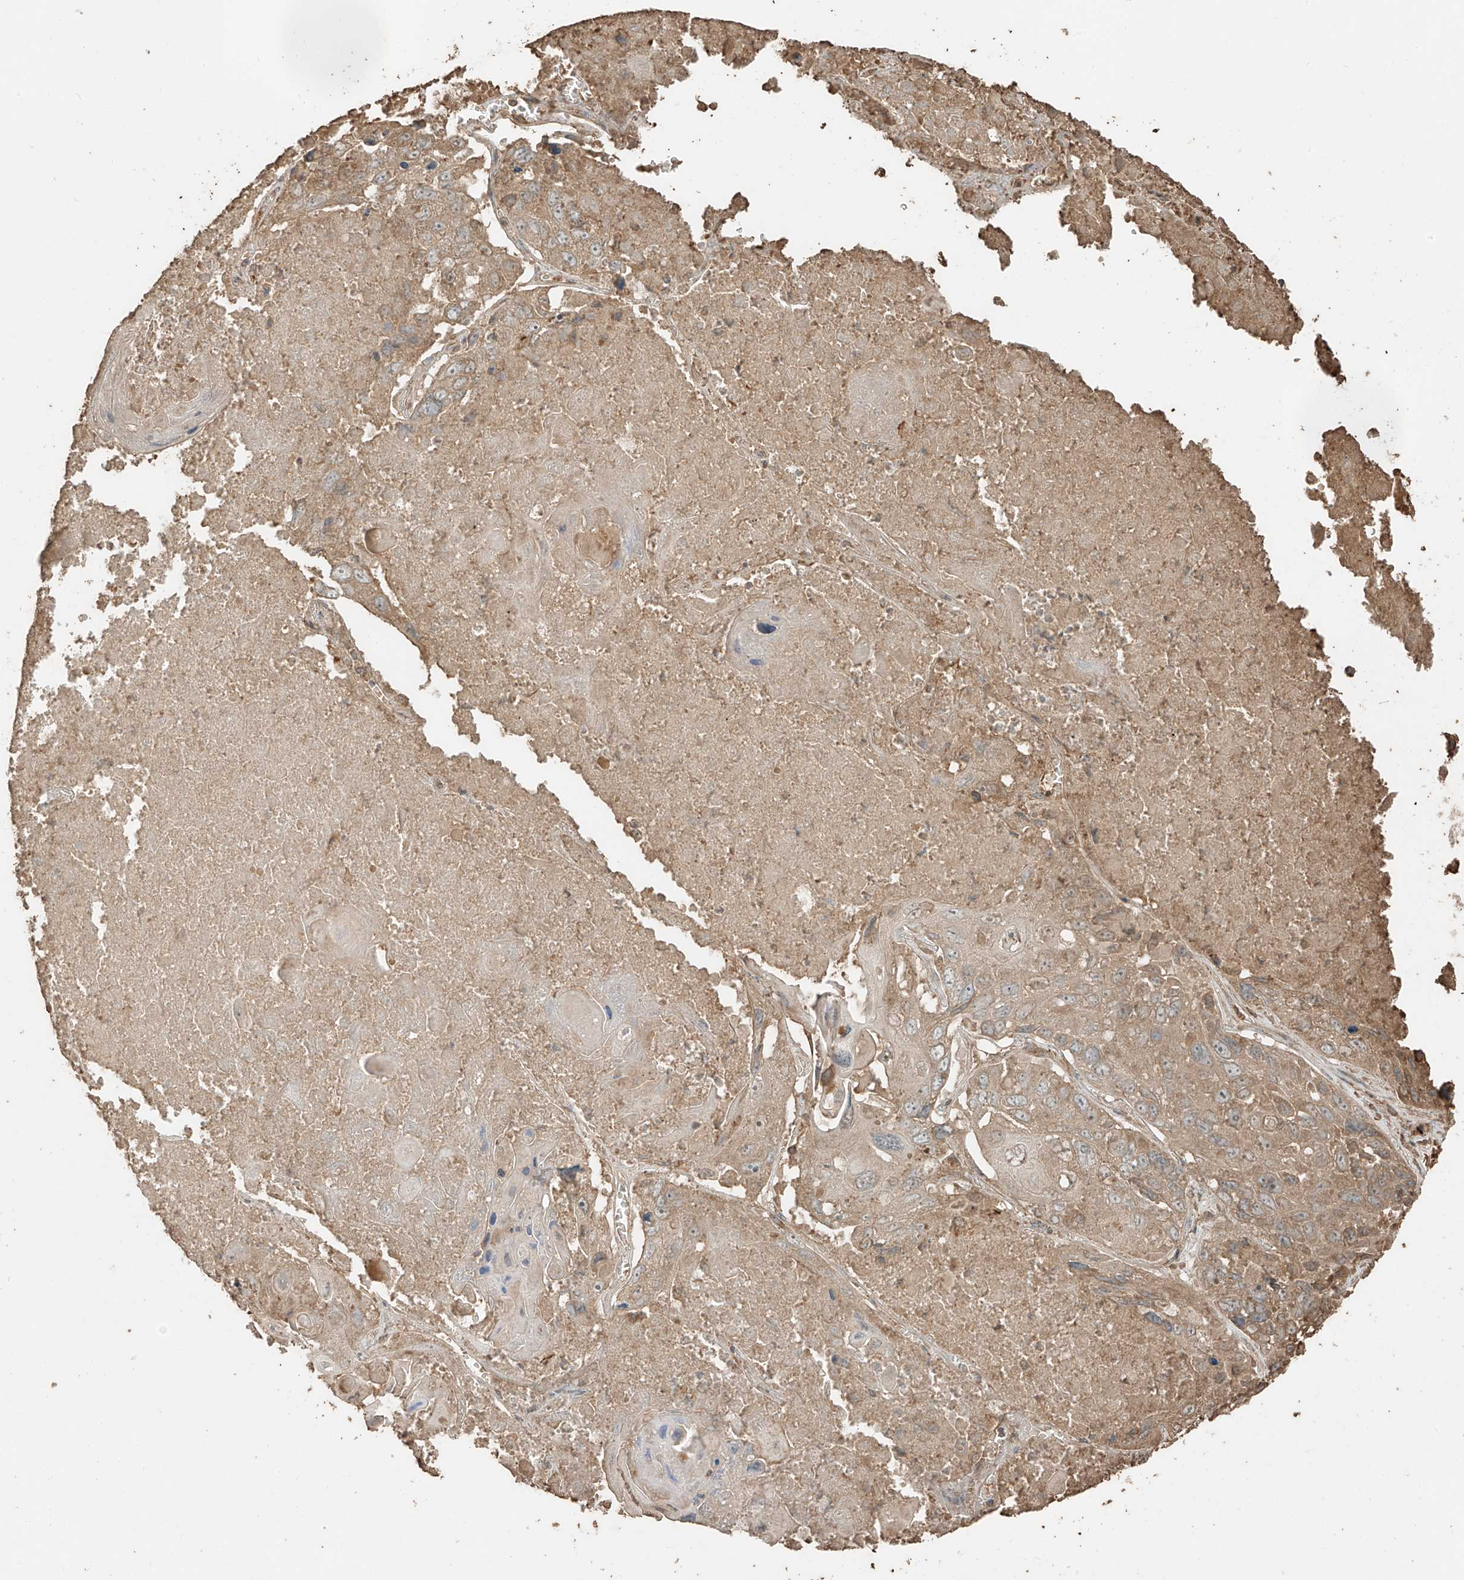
{"staining": {"intensity": "moderate", "quantity": ">75%", "location": "cytoplasmic/membranous"}, "tissue": "lung cancer", "cell_type": "Tumor cells", "image_type": "cancer", "snomed": [{"axis": "morphology", "description": "Squamous cell carcinoma, NOS"}, {"axis": "topography", "description": "Lung"}], "caption": "High-power microscopy captured an immunohistochemistry (IHC) image of squamous cell carcinoma (lung), revealing moderate cytoplasmic/membranous expression in about >75% of tumor cells. (Stains: DAB in brown, nuclei in blue, Microscopy: brightfield microscopy at high magnification).", "gene": "RFTN2", "patient": {"sex": "male", "age": 61}}